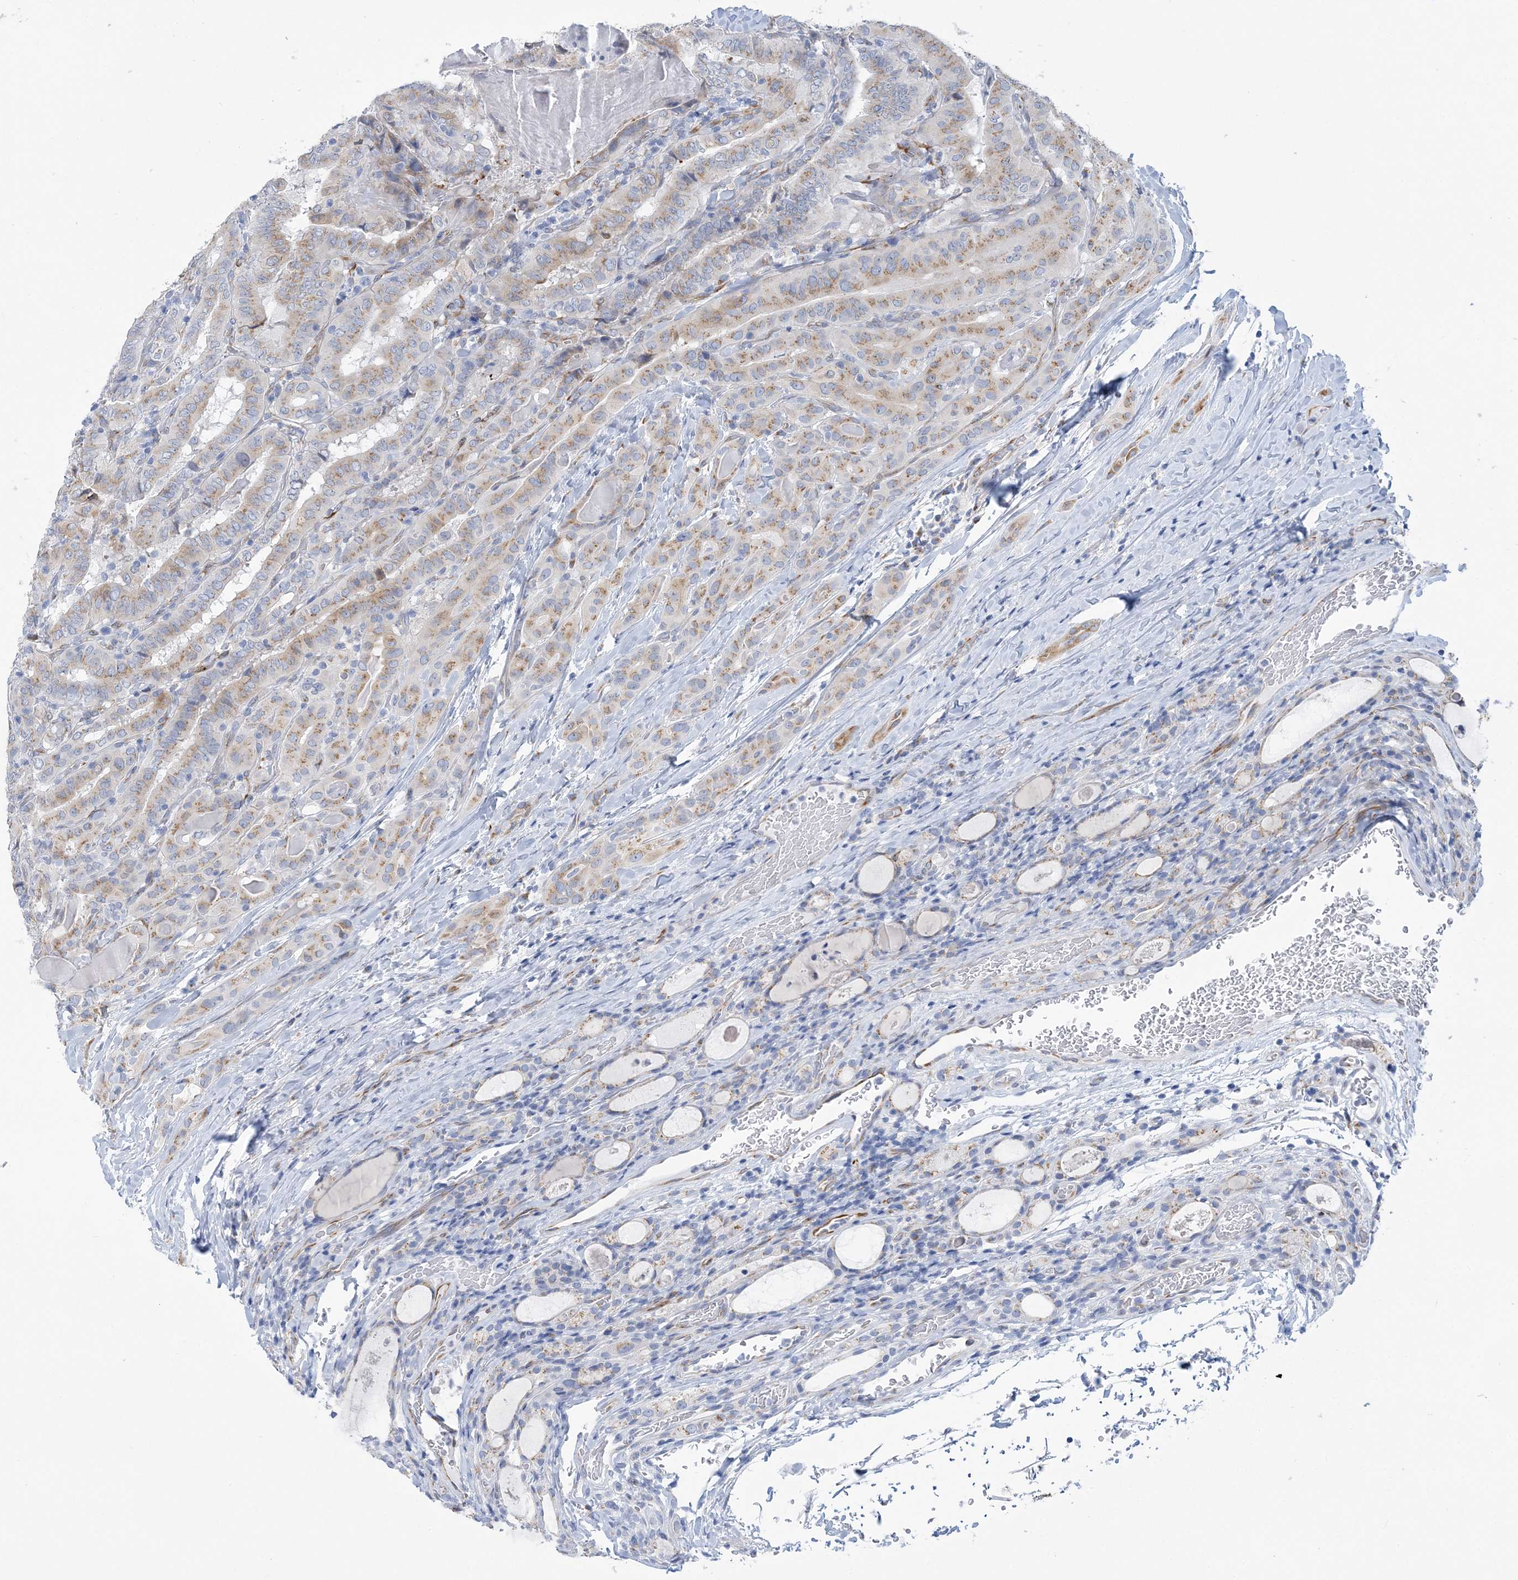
{"staining": {"intensity": "weak", "quantity": ">75%", "location": "cytoplasmic/membranous"}, "tissue": "thyroid cancer", "cell_type": "Tumor cells", "image_type": "cancer", "snomed": [{"axis": "morphology", "description": "Papillary adenocarcinoma, NOS"}, {"axis": "topography", "description": "Thyroid gland"}], "caption": "Thyroid papillary adenocarcinoma tissue demonstrates weak cytoplasmic/membranous staining in about >75% of tumor cells, visualized by immunohistochemistry.", "gene": "PLEKHG4B", "patient": {"sex": "female", "age": 72}}